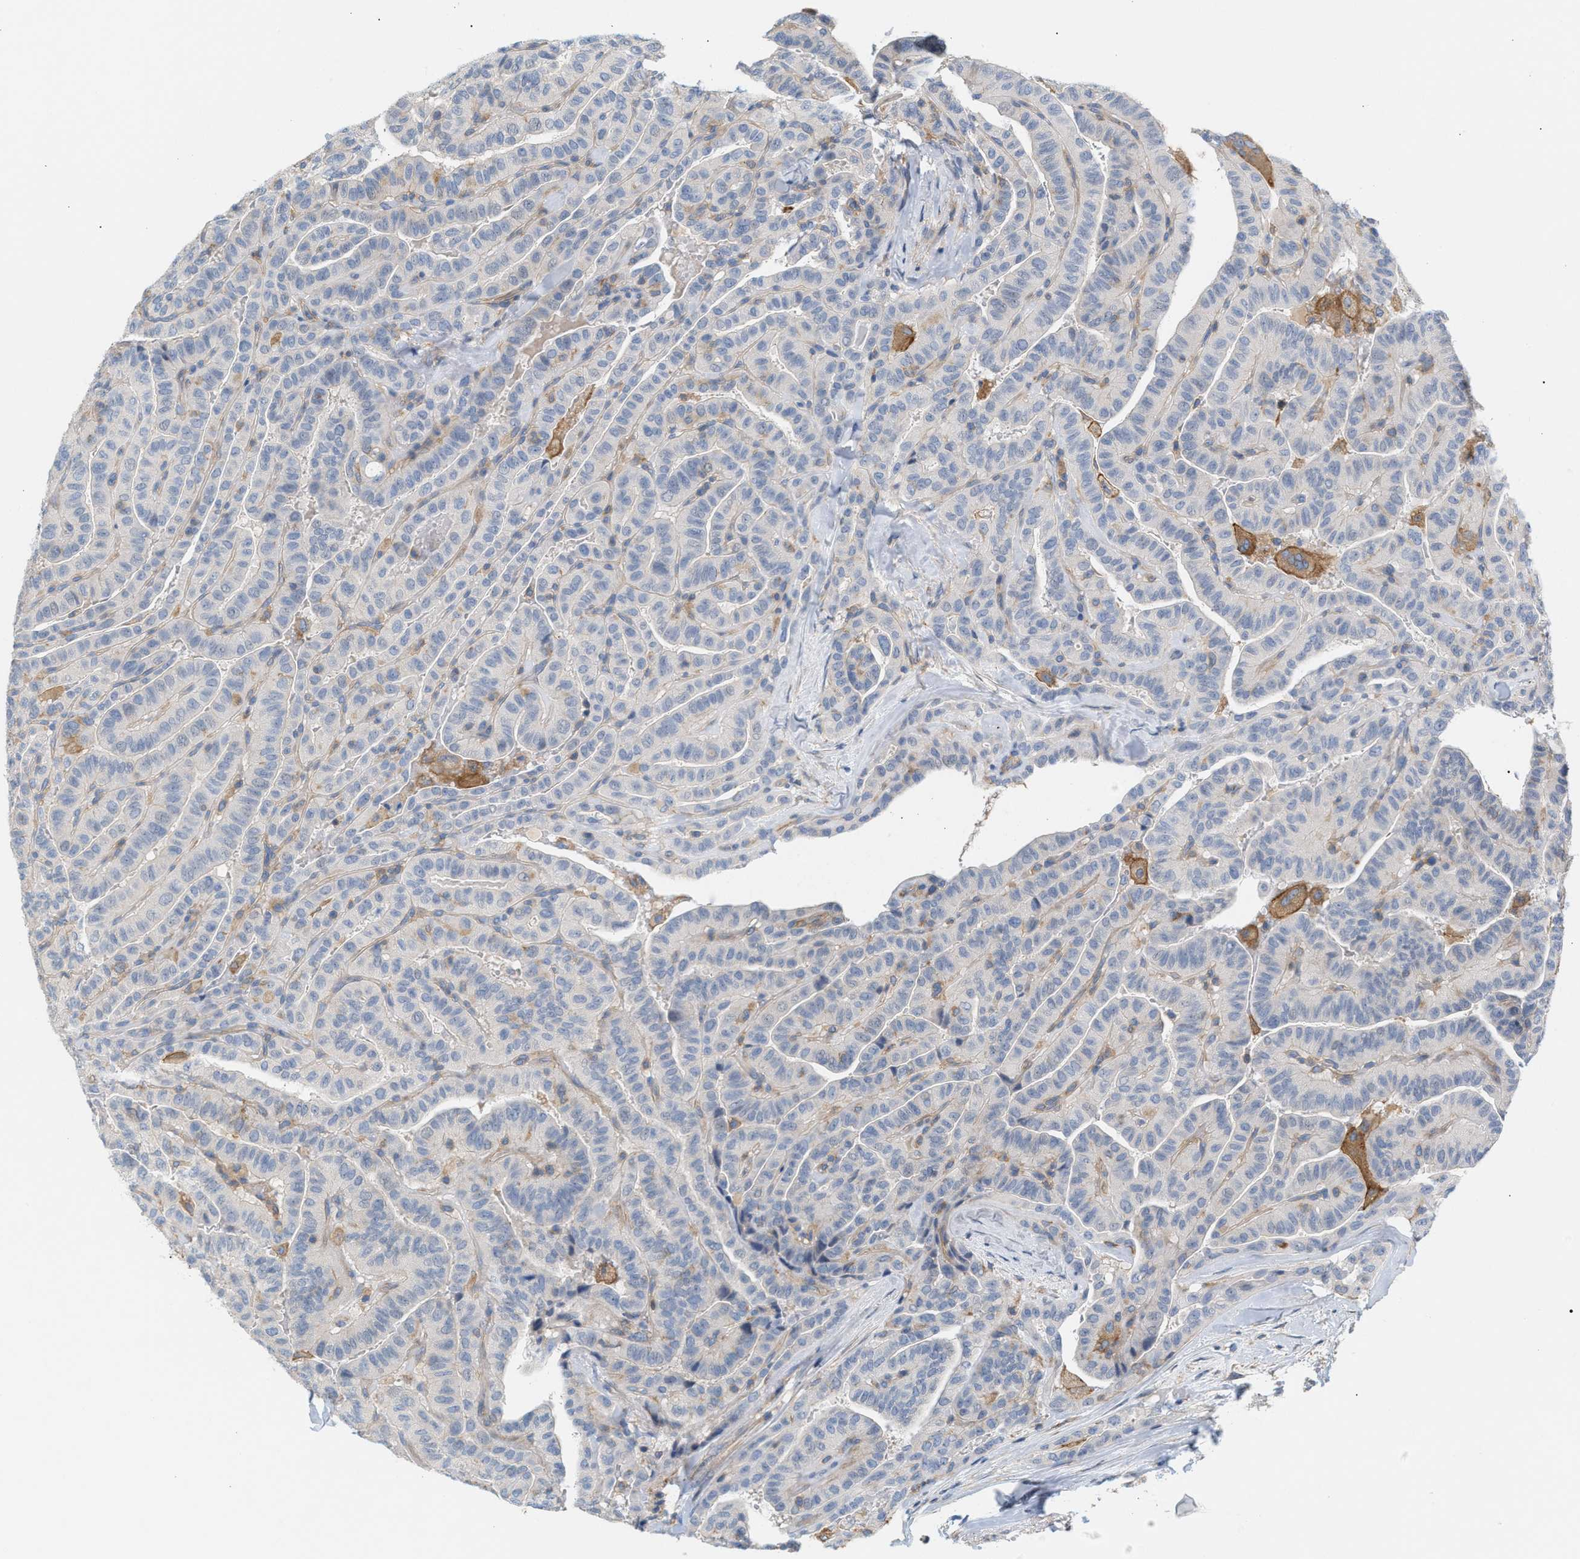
{"staining": {"intensity": "negative", "quantity": "none", "location": "none"}, "tissue": "thyroid cancer", "cell_type": "Tumor cells", "image_type": "cancer", "snomed": [{"axis": "morphology", "description": "Papillary adenocarcinoma, NOS"}, {"axis": "topography", "description": "Thyroid gland"}], "caption": "A high-resolution histopathology image shows IHC staining of thyroid papillary adenocarcinoma, which exhibits no significant staining in tumor cells.", "gene": "LRCH1", "patient": {"sex": "male", "age": 77}}